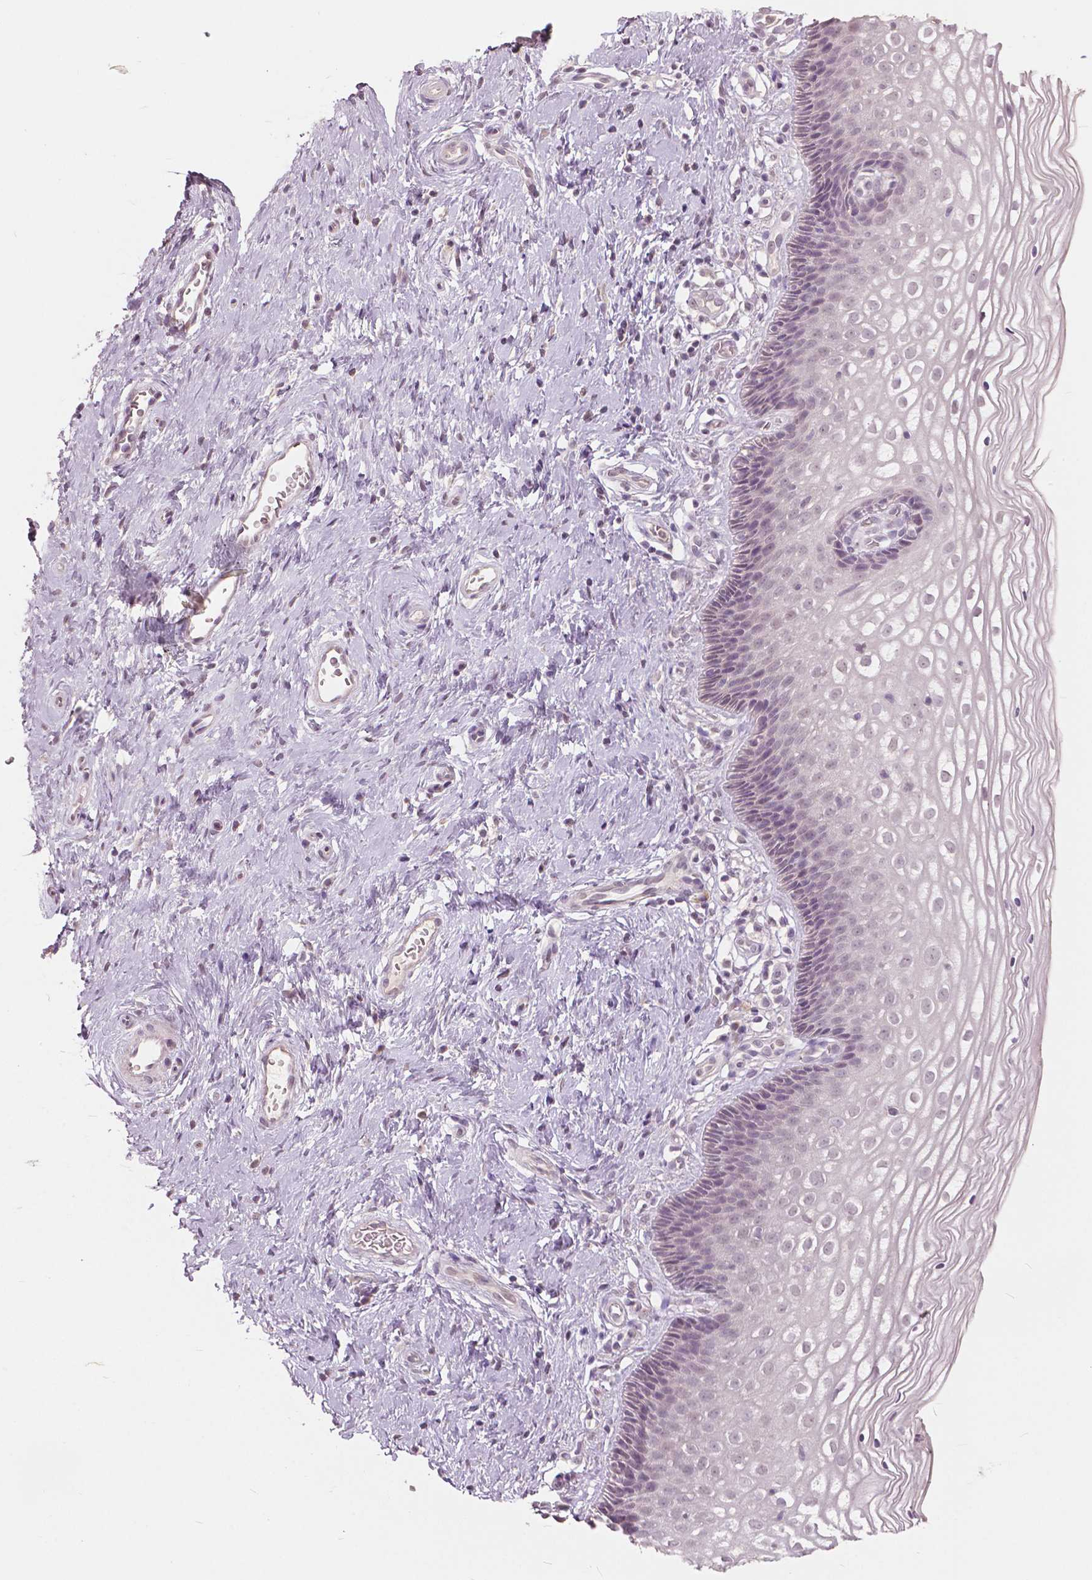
{"staining": {"intensity": "negative", "quantity": "none", "location": "none"}, "tissue": "cervix", "cell_type": "Glandular cells", "image_type": "normal", "snomed": [{"axis": "morphology", "description": "Normal tissue, NOS"}, {"axis": "topography", "description": "Cervix"}], "caption": "The histopathology image exhibits no staining of glandular cells in benign cervix. The staining is performed using DAB (3,3'-diaminobenzidine) brown chromogen with nuclei counter-stained in using hematoxylin.", "gene": "NANOG", "patient": {"sex": "female", "age": 34}}